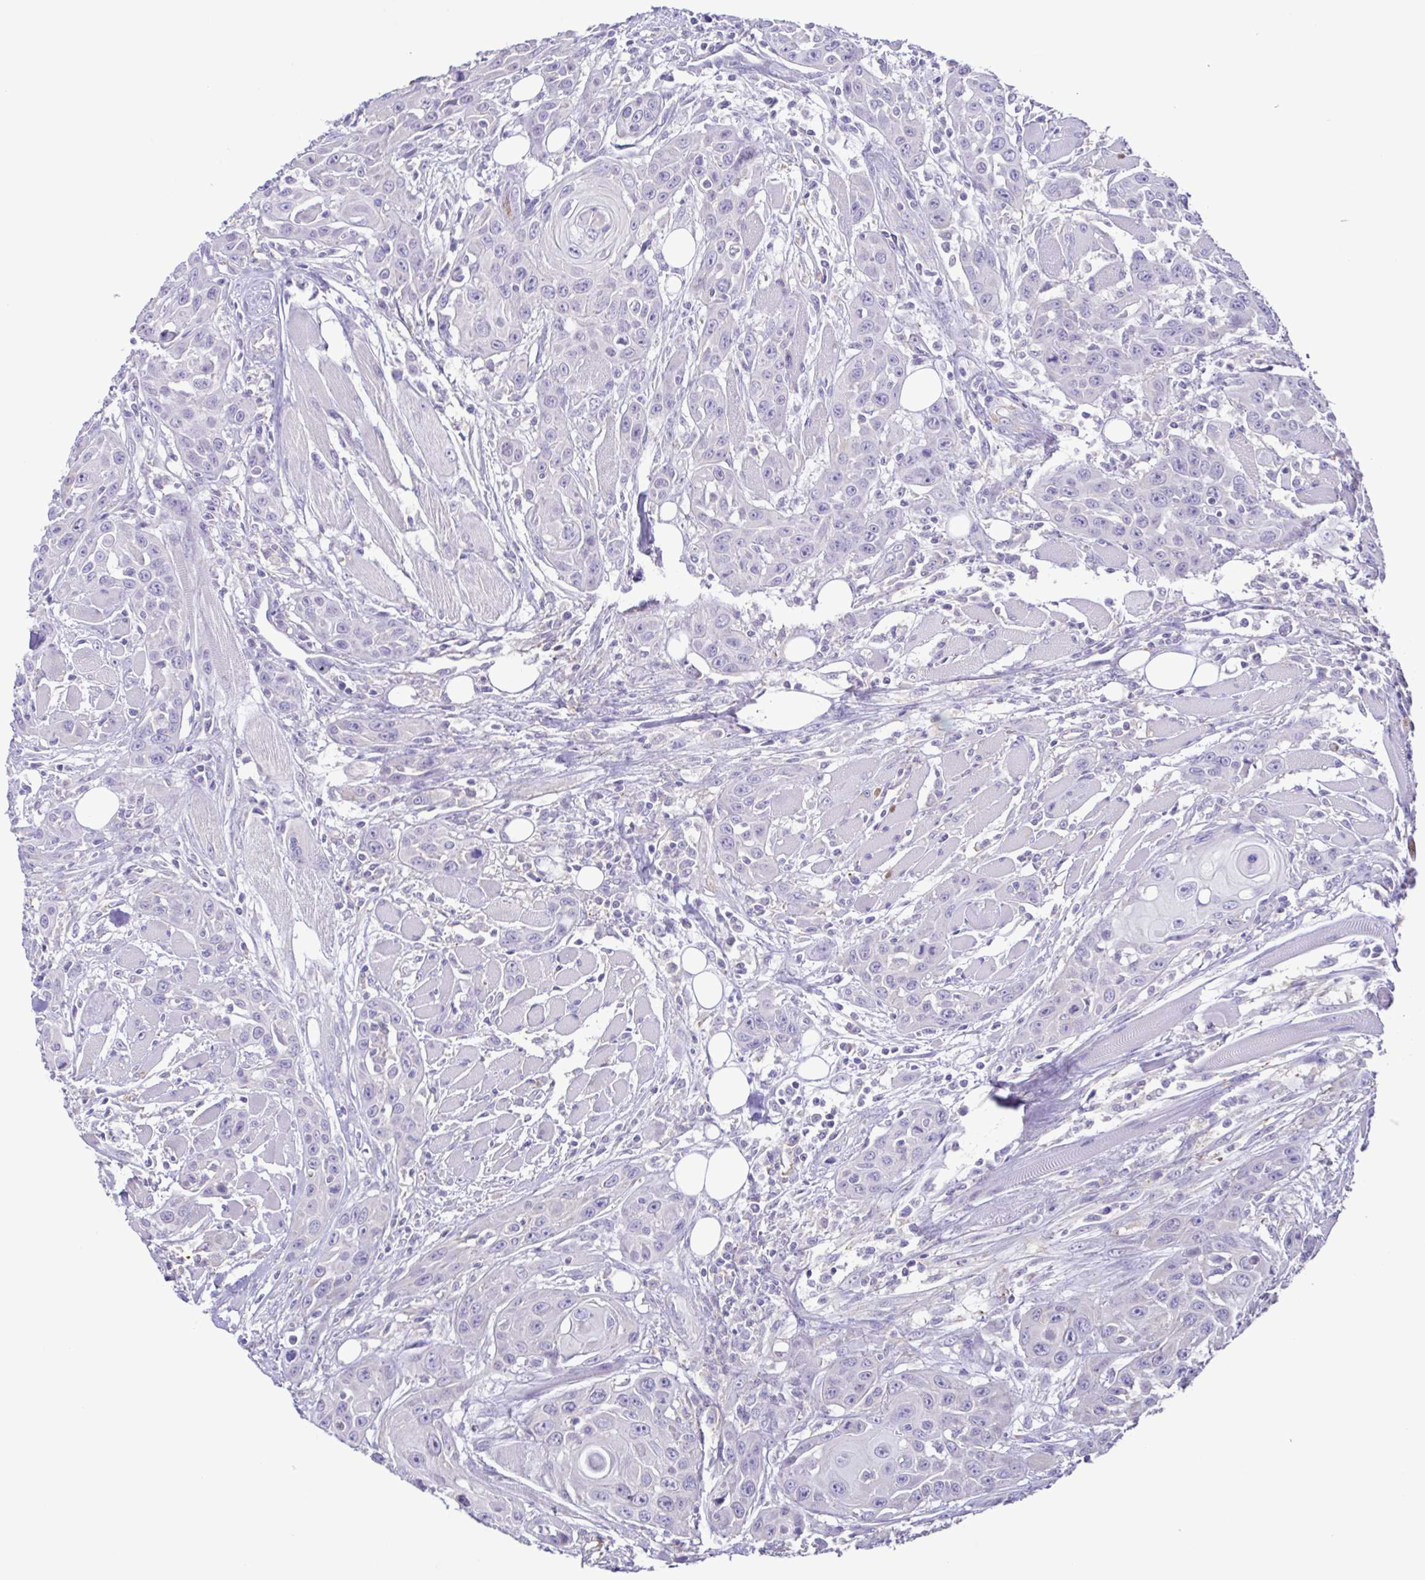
{"staining": {"intensity": "negative", "quantity": "none", "location": "none"}, "tissue": "head and neck cancer", "cell_type": "Tumor cells", "image_type": "cancer", "snomed": [{"axis": "morphology", "description": "Squamous cell carcinoma, NOS"}, {"axis": "topography", "description": "Head-Neck"}], "caption": "DAB immunohistochemical staining of head and neck squamous cell carcinoma displays no significant expression in tumor cells.", "gene": "CYP17A1", "patient": {"sex": "female", "age": 80}}